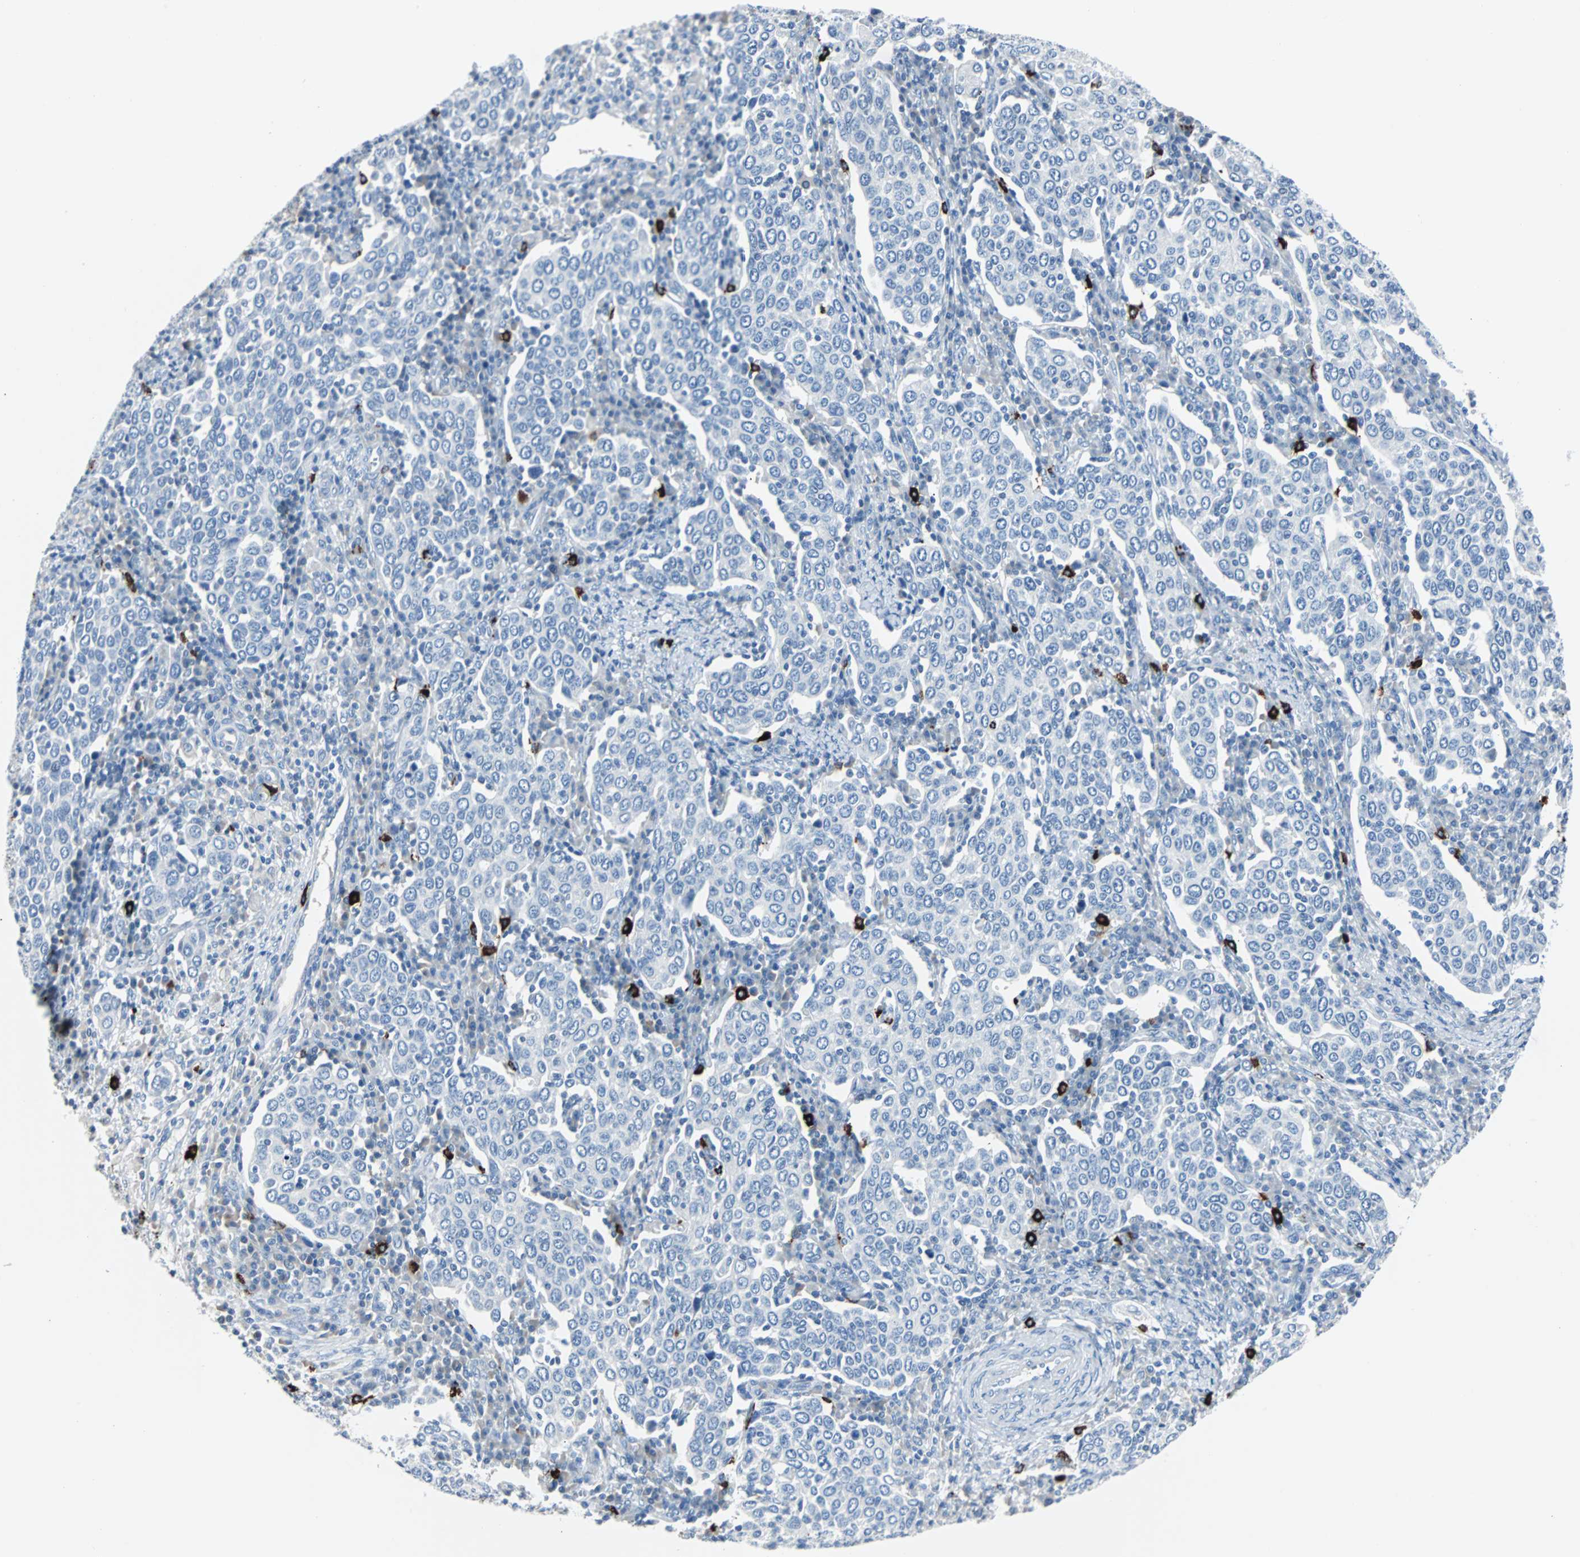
{"staining": {"intensity": "negative", "quantity": "none", "location": "none"}, "tissue": "cervical cancer", "cell_type": "Tumor cells", "image_type": "cancer", "snomed": [{"axis": "morphology", "description": "Squamous cell carcinoma, NOS"}, {"axis": "topography", "description": "Cervix"}], "caption": "Tumor cells are negative for protein expression in human cervical cancer.", "gene": "RASA1", "patient": {"sex": "female", "age": 40}}